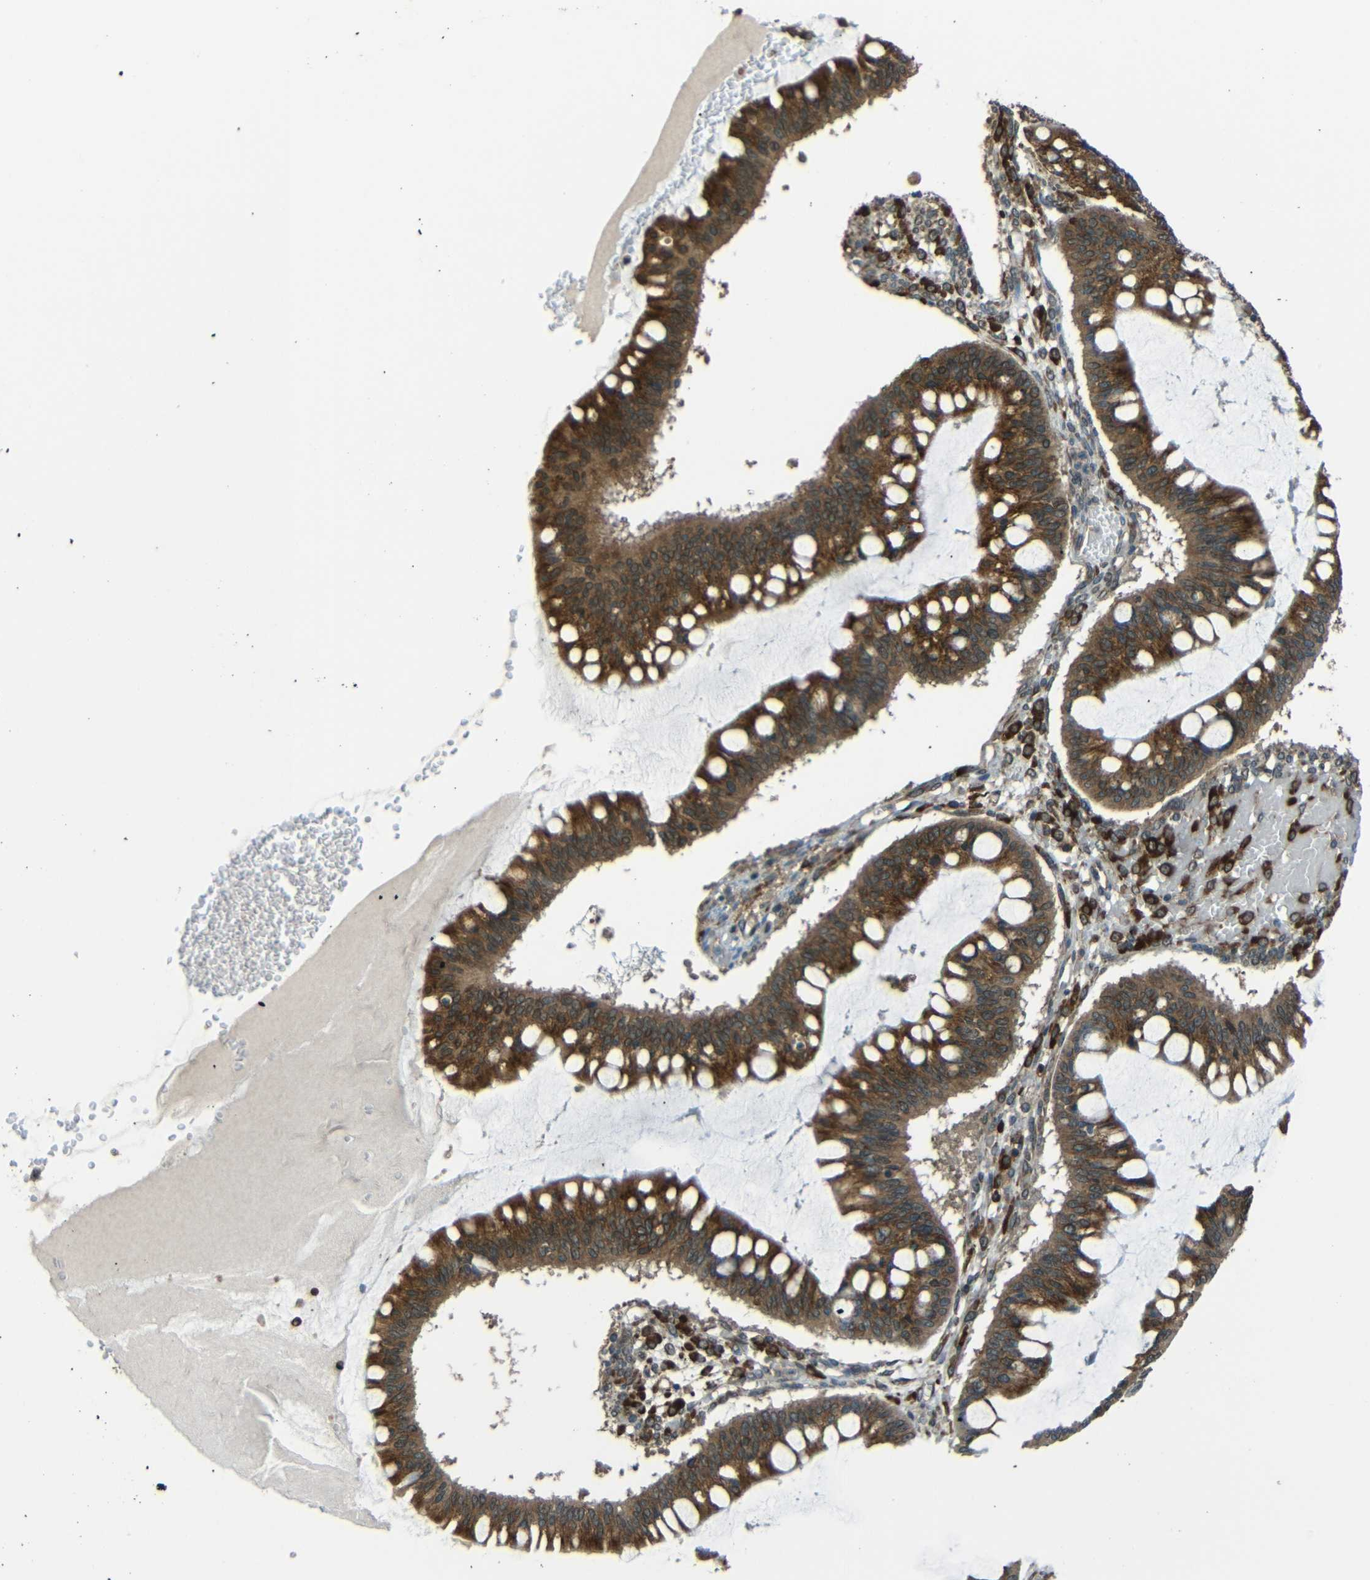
{"staining": {"intensity": "moderate", "quantity": ">75%", "location": "cytoplasmic/membranous"}, "tissue": "ovarian cancer", "cell_type": "Tumor cells", "image_type": "cancer", "snomed": [{"axis": "morphology", "description": "Cystadenocarcinoma, mucinous, NOS"}, {"axis": "topography", "description": "Ovary"}], "caption": "Immunohistochemical staining of human ovarian cancer (mucinous cystadenocarcinoma) reveals moderate cytoplasmic/membranous protein staining in approximately >75% of tumor cells.", "gene": "VAPB", "patient": {"sex": "female", "age": 73}}